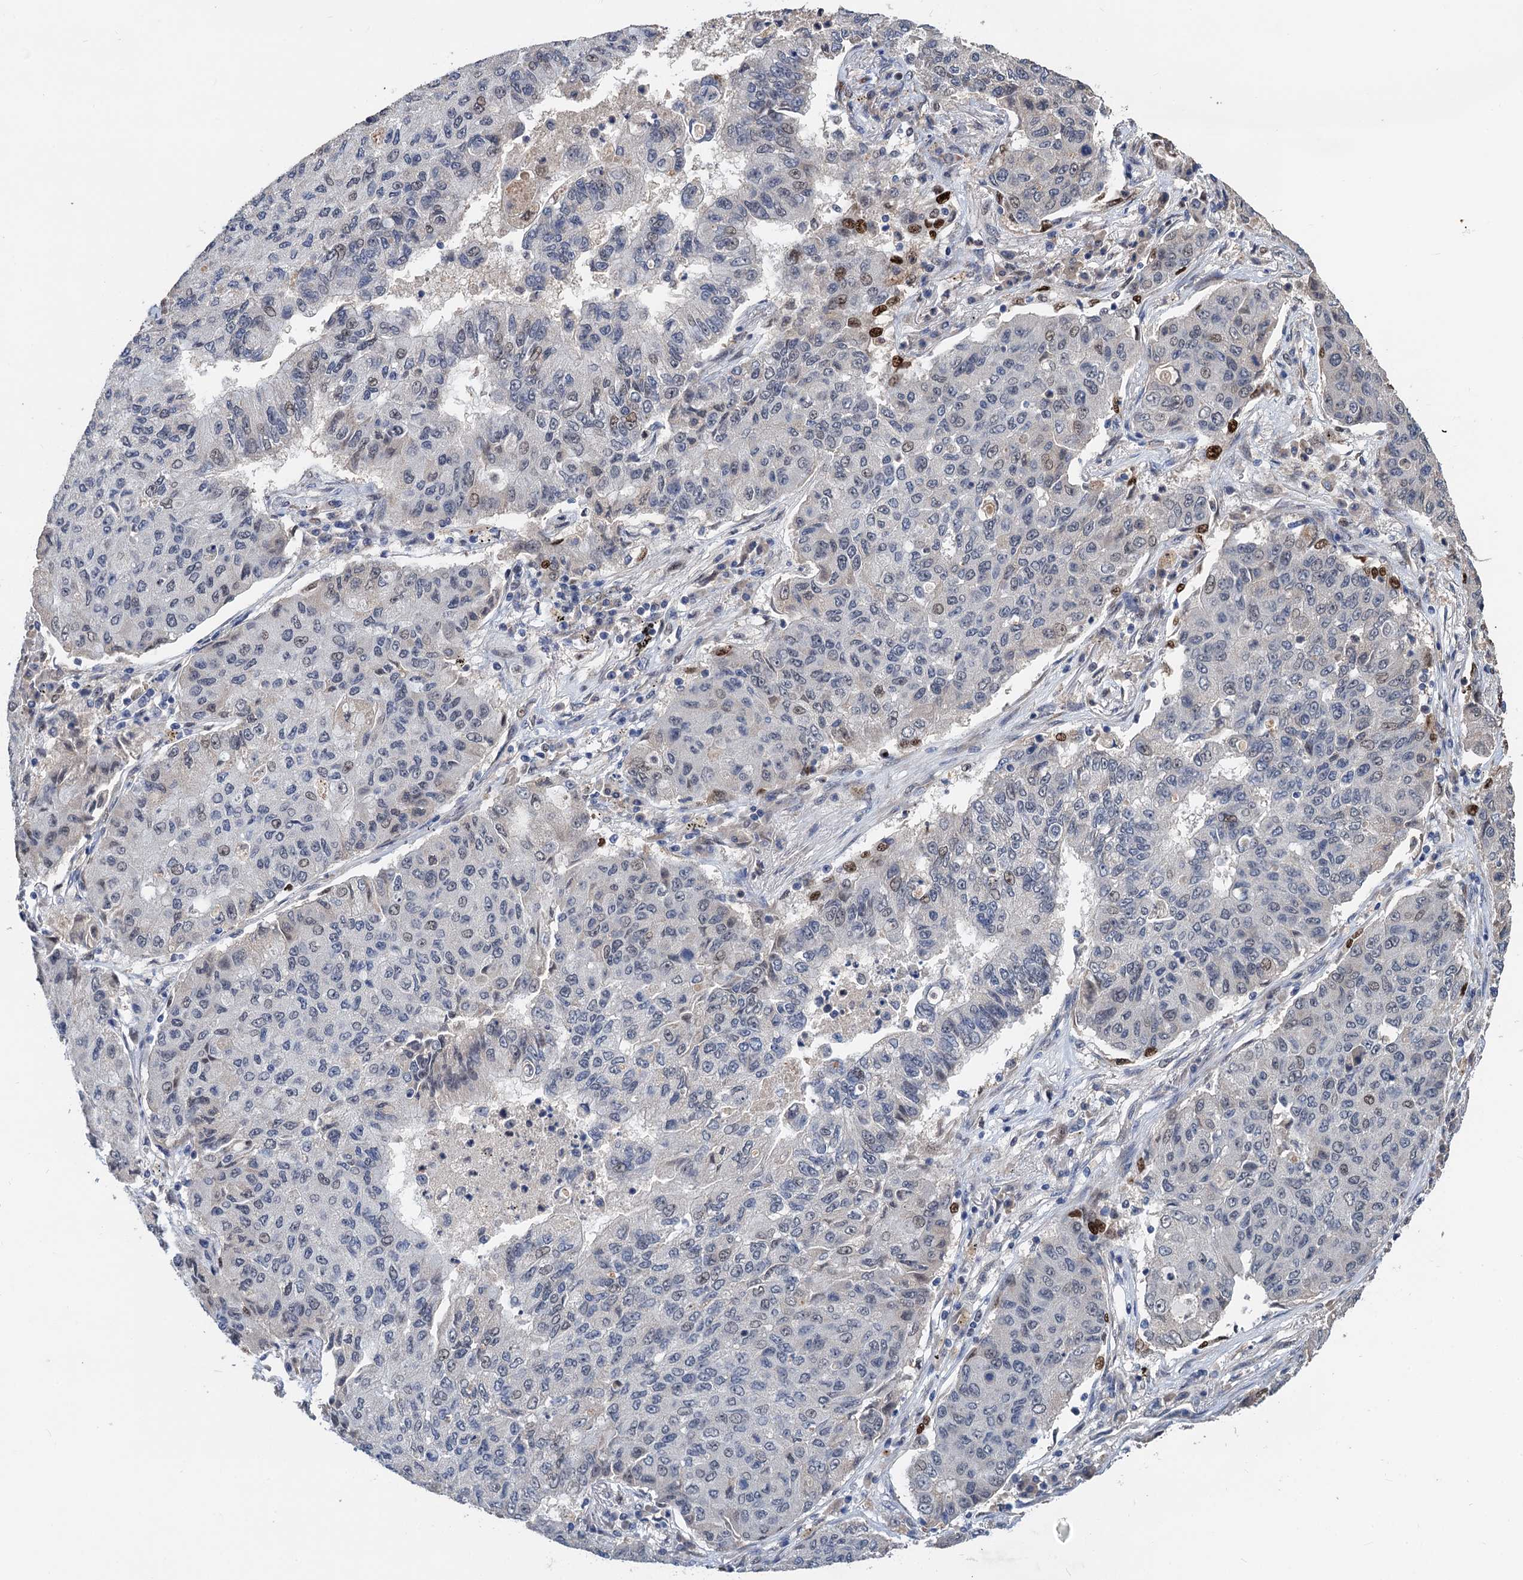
{"staining": {"intensity": "moderate", "quantity": "<25%", "location": "nuclear"}, "tissue": "lung cancer", "cell_type": "Tumor cells", "image_type": "cancer", "snomed": [{"axis": "morphology", "description": "Squamous cell carcinoma, NOS"}, {"axis": "topography", "description": "Lung"}], "caption": "This is an image of immunohistochemistry (IHC) staining of lung cancer, which shows moderate expression in the nuclear of tumor cells.", "gene": "TSEN34", "patient": {"sex": "male", "age": 74}}